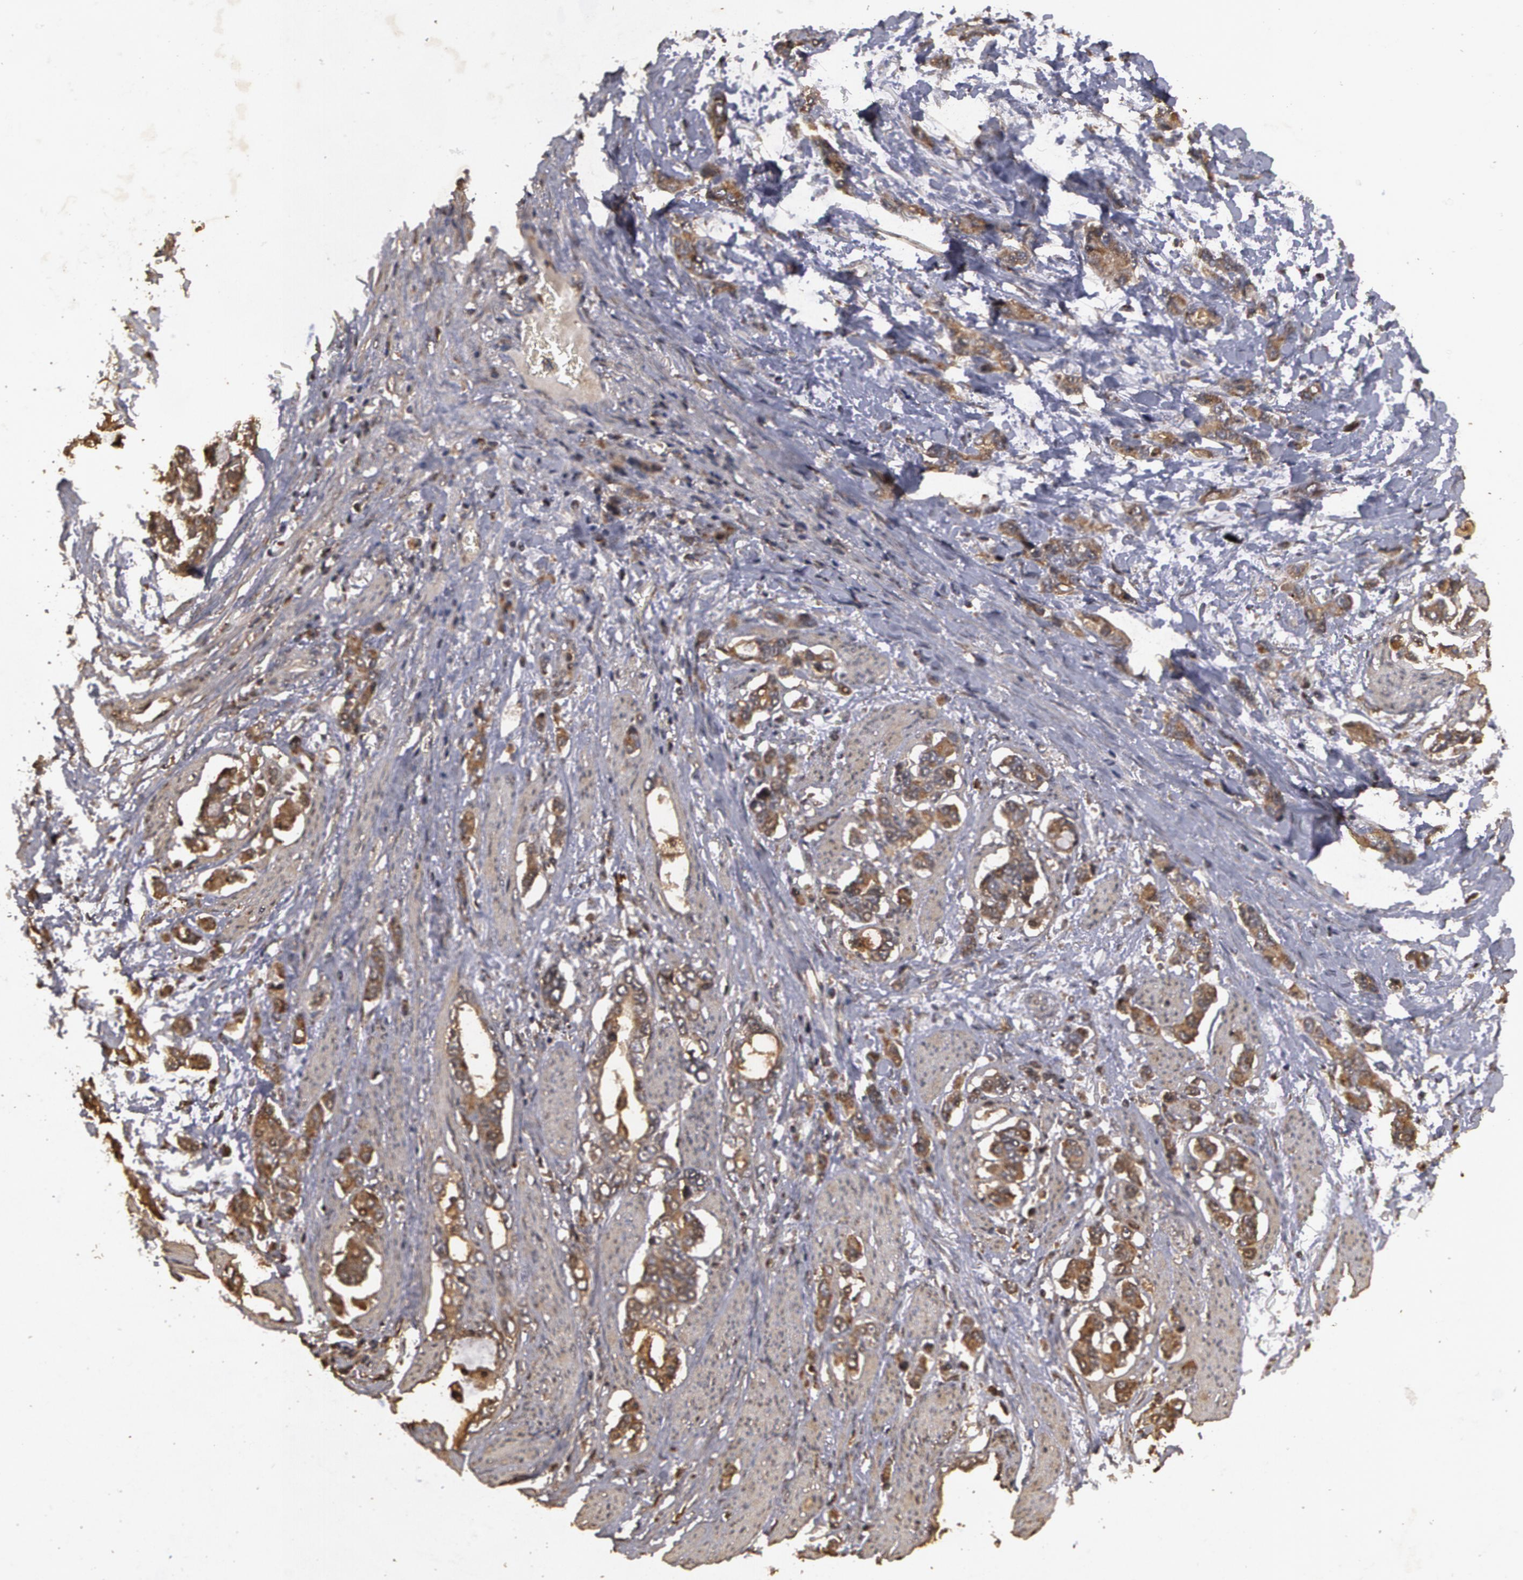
{"staining": {"intensity": "weak", "quantity": ">75%", "location": "cytoplasmic/membranous"}, "tissue": "stomach cancer", "cell_type": "Tumor cells", "image_type": "cancer", "snomed": [{"axis": "morphology", "description": "Adenocarcinoma, NOS"}, {"axis": "topography", "description": "Stomach"}], "caption": "IHC (DAB) staining of human stomach cancer (adenocarcinoma) displays weak cytoplasmic/membranous protein staining in about >75% of tumor cells.", "gene": "CALR", "patient": {"sex": "male", "age": 78}}